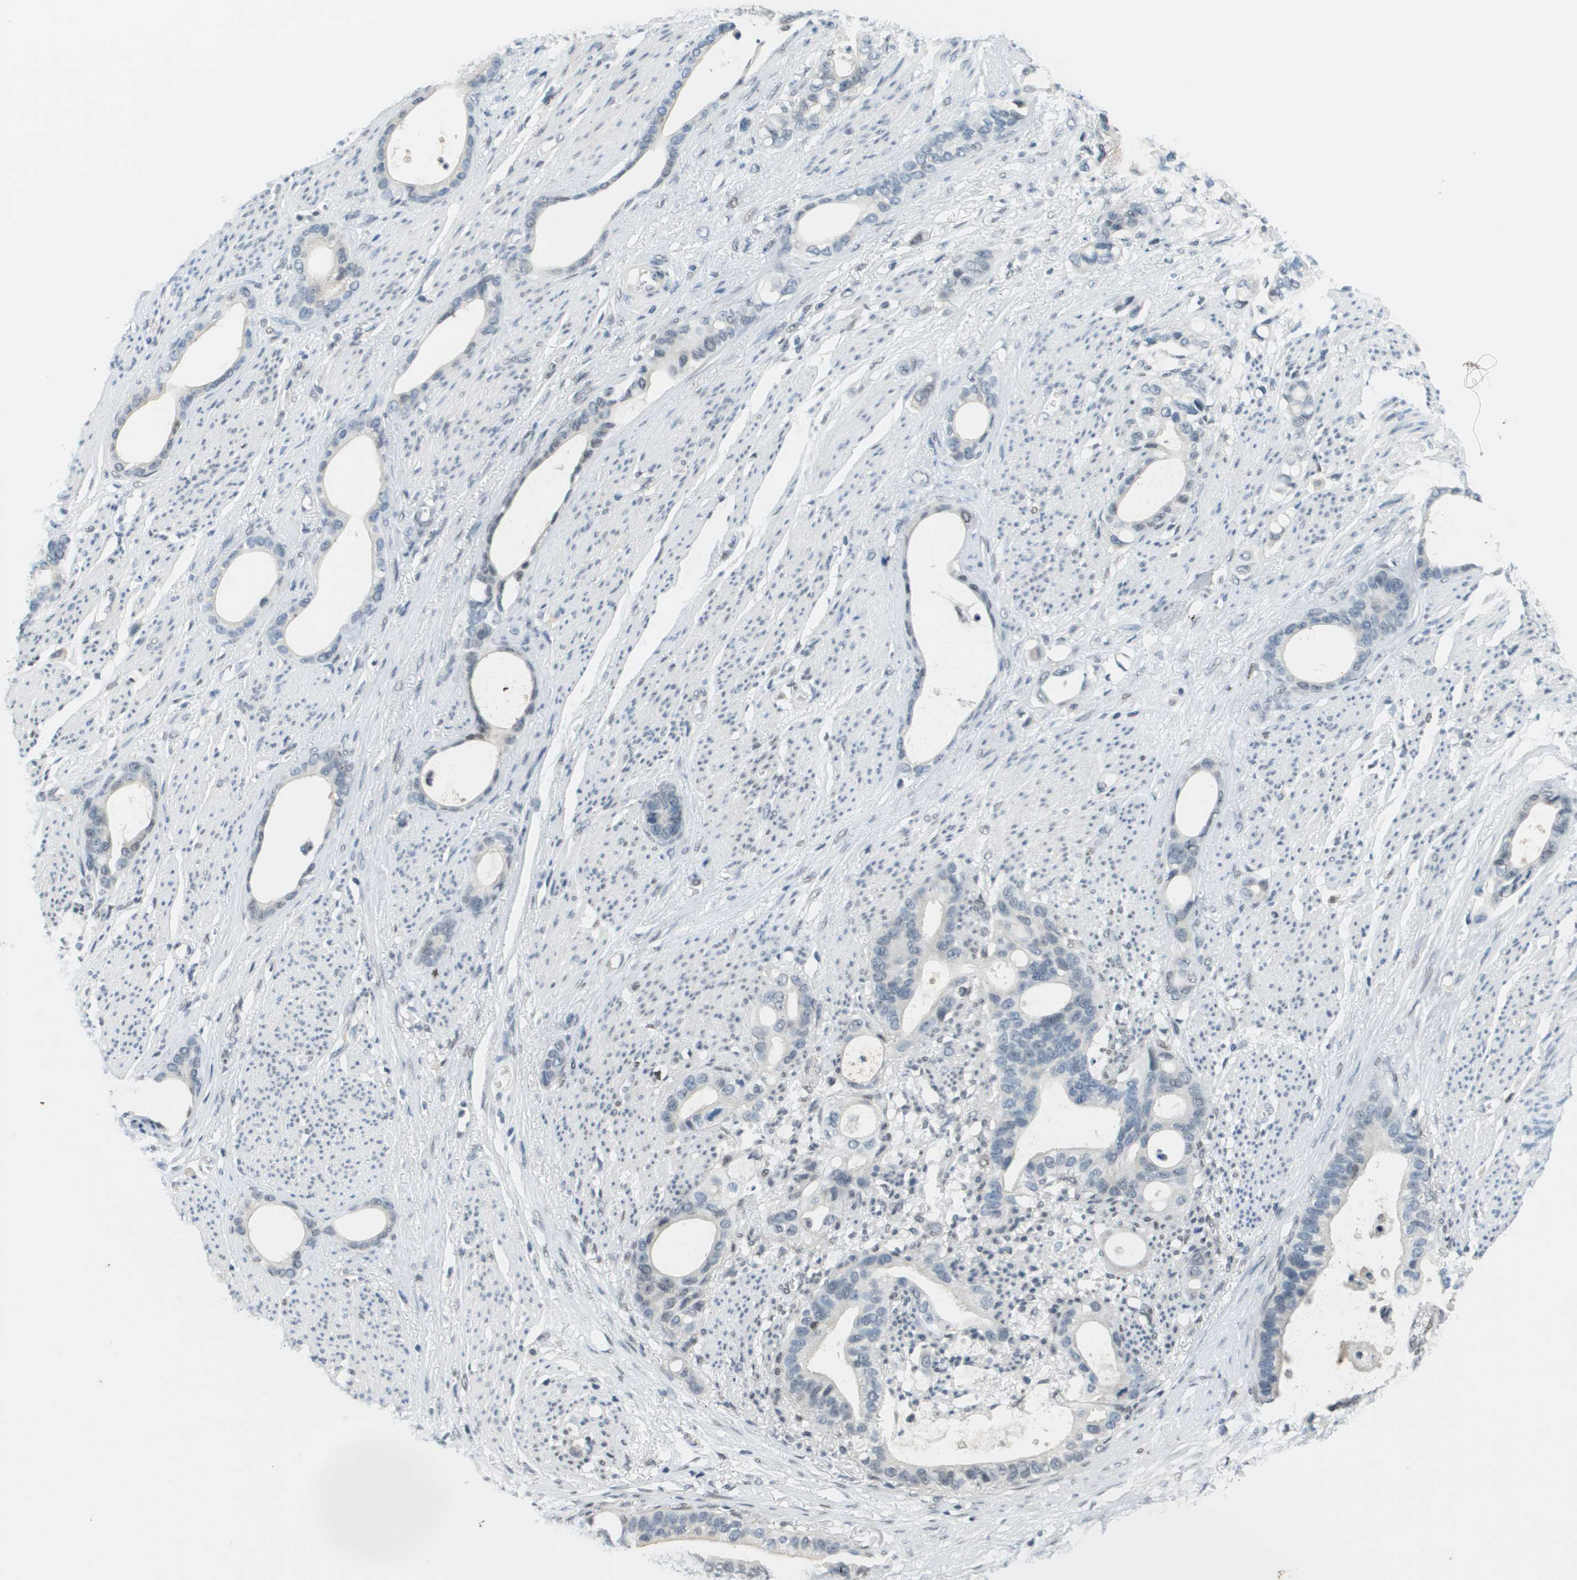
{"staining": {"intensity": "weak", "quantity": "<25%", "location": "nuclear"}, "tissue": "stomach cancer", "cell_type": "Tumor cells", "image_type": "cancer", "snomed": [{"axis": "morphology", "description": "Adenocarcinoma, NOS"}, {"axis": "topography", "description": "Stomach"}], "caption": "Tumor cells show no significant protein expression in stomach adenocarcinoma.", "gene": "CBX5", "patient": {"sex": "female", "age": 75}}